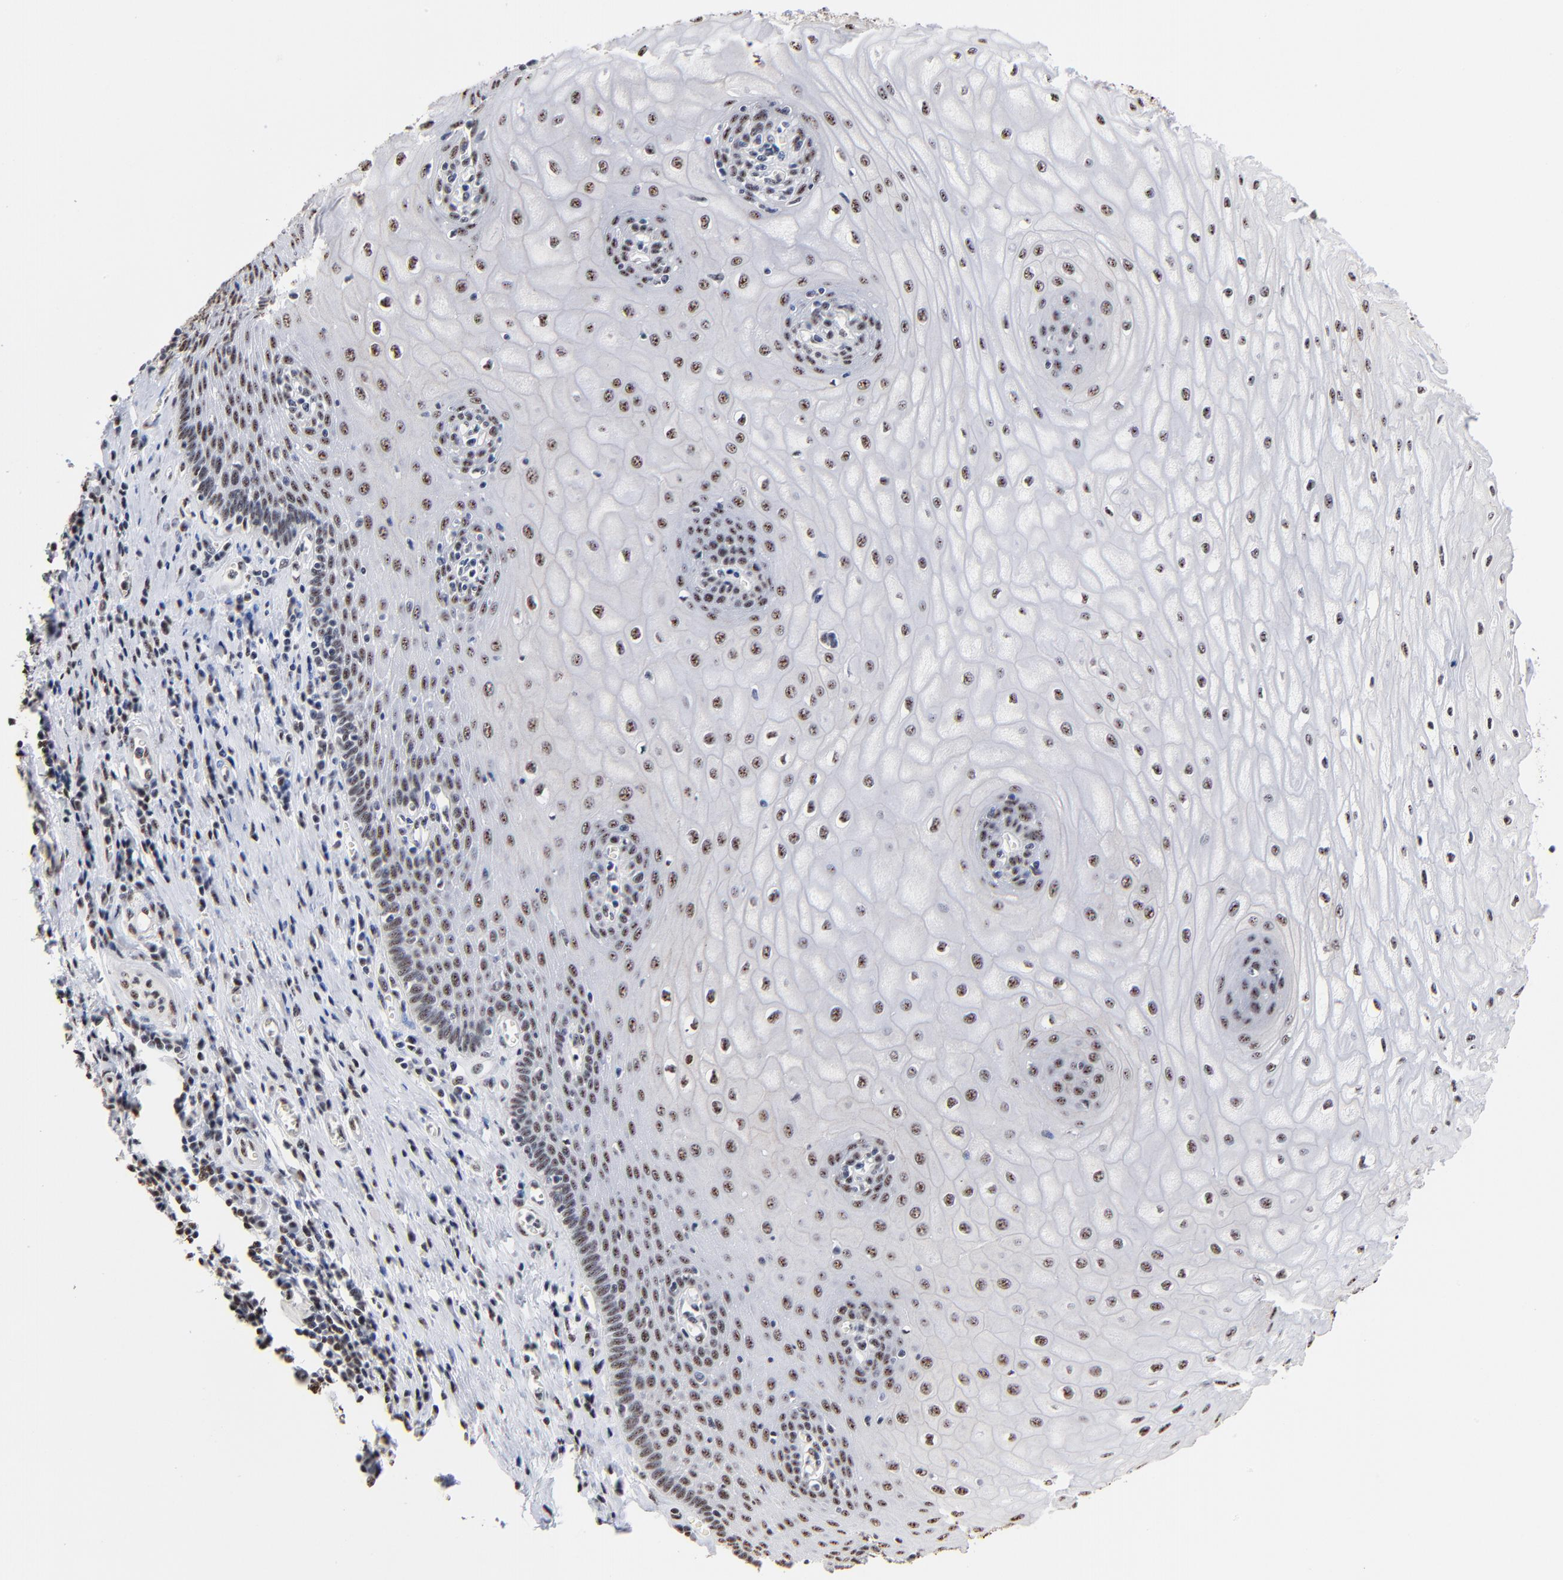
{"staining": {"intensity": "moderate", "quantity": ">75%", "location": "nuclear"}, "tissue": "esophagus", "cell_type": "Squamous epithelial cells", "image_type": "normal", "snomed": [{"axis": "morphology", "description": "Normal tissue, NOS"}, {"axis": "morphology", "description": "Squamous cell carcinoma, NOS"}, {"axis": "topography", "description": "Esophagus"}], "caption": "Immunohistochemistry (IHC) histopathology image of benign esophagus: human esophagus stained using immunohistochemistry (IHC) demonstrates medium levels of moderate protein expression localized specifically in the nuclear of squamous epithelial cells, appearing as a nuclear brown color.", "gene": "MBD4", "patient": {"sex": "male", "age": 65}}